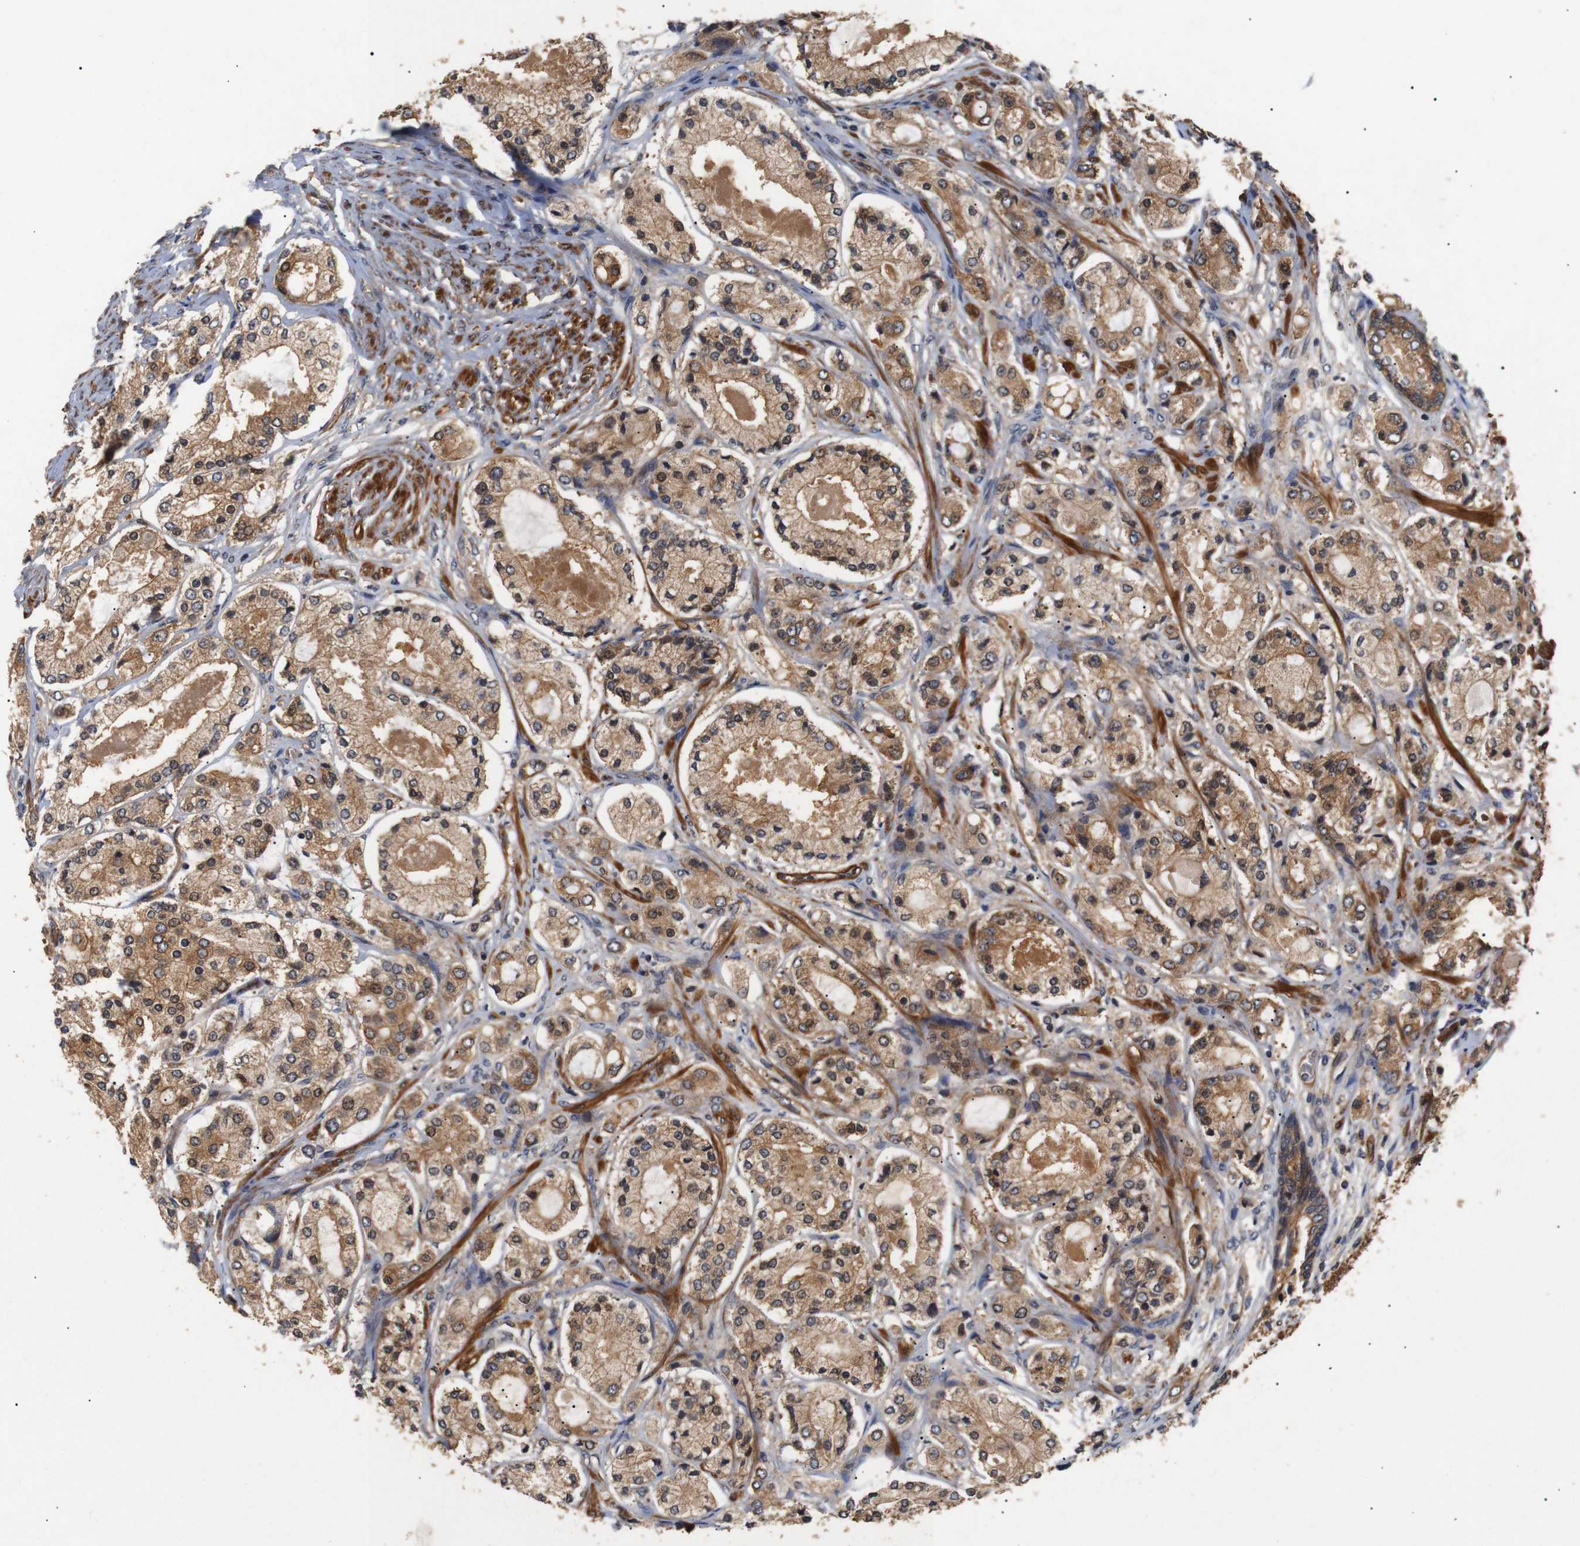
{"staining": {"intensity": "moderate", "quantity": ">75%", "location": "cytoplasmic/membranous"}, "tissue": "prostate cancer", "cell_type": "Tumor cells", "image_type": "cancer", "snomed": [{"axis": "morphology", "description": "Adenocarcinoma, High grade"}, {"axis": "topography", "description": "Prostate"}], "caption": "Prostate cancer stained for a protein demonstrates moderate cytoplasmic/membranous positivity in tumor cells.", "gene": "PAWR", "patient": {"sex": "male", "age": 65}}